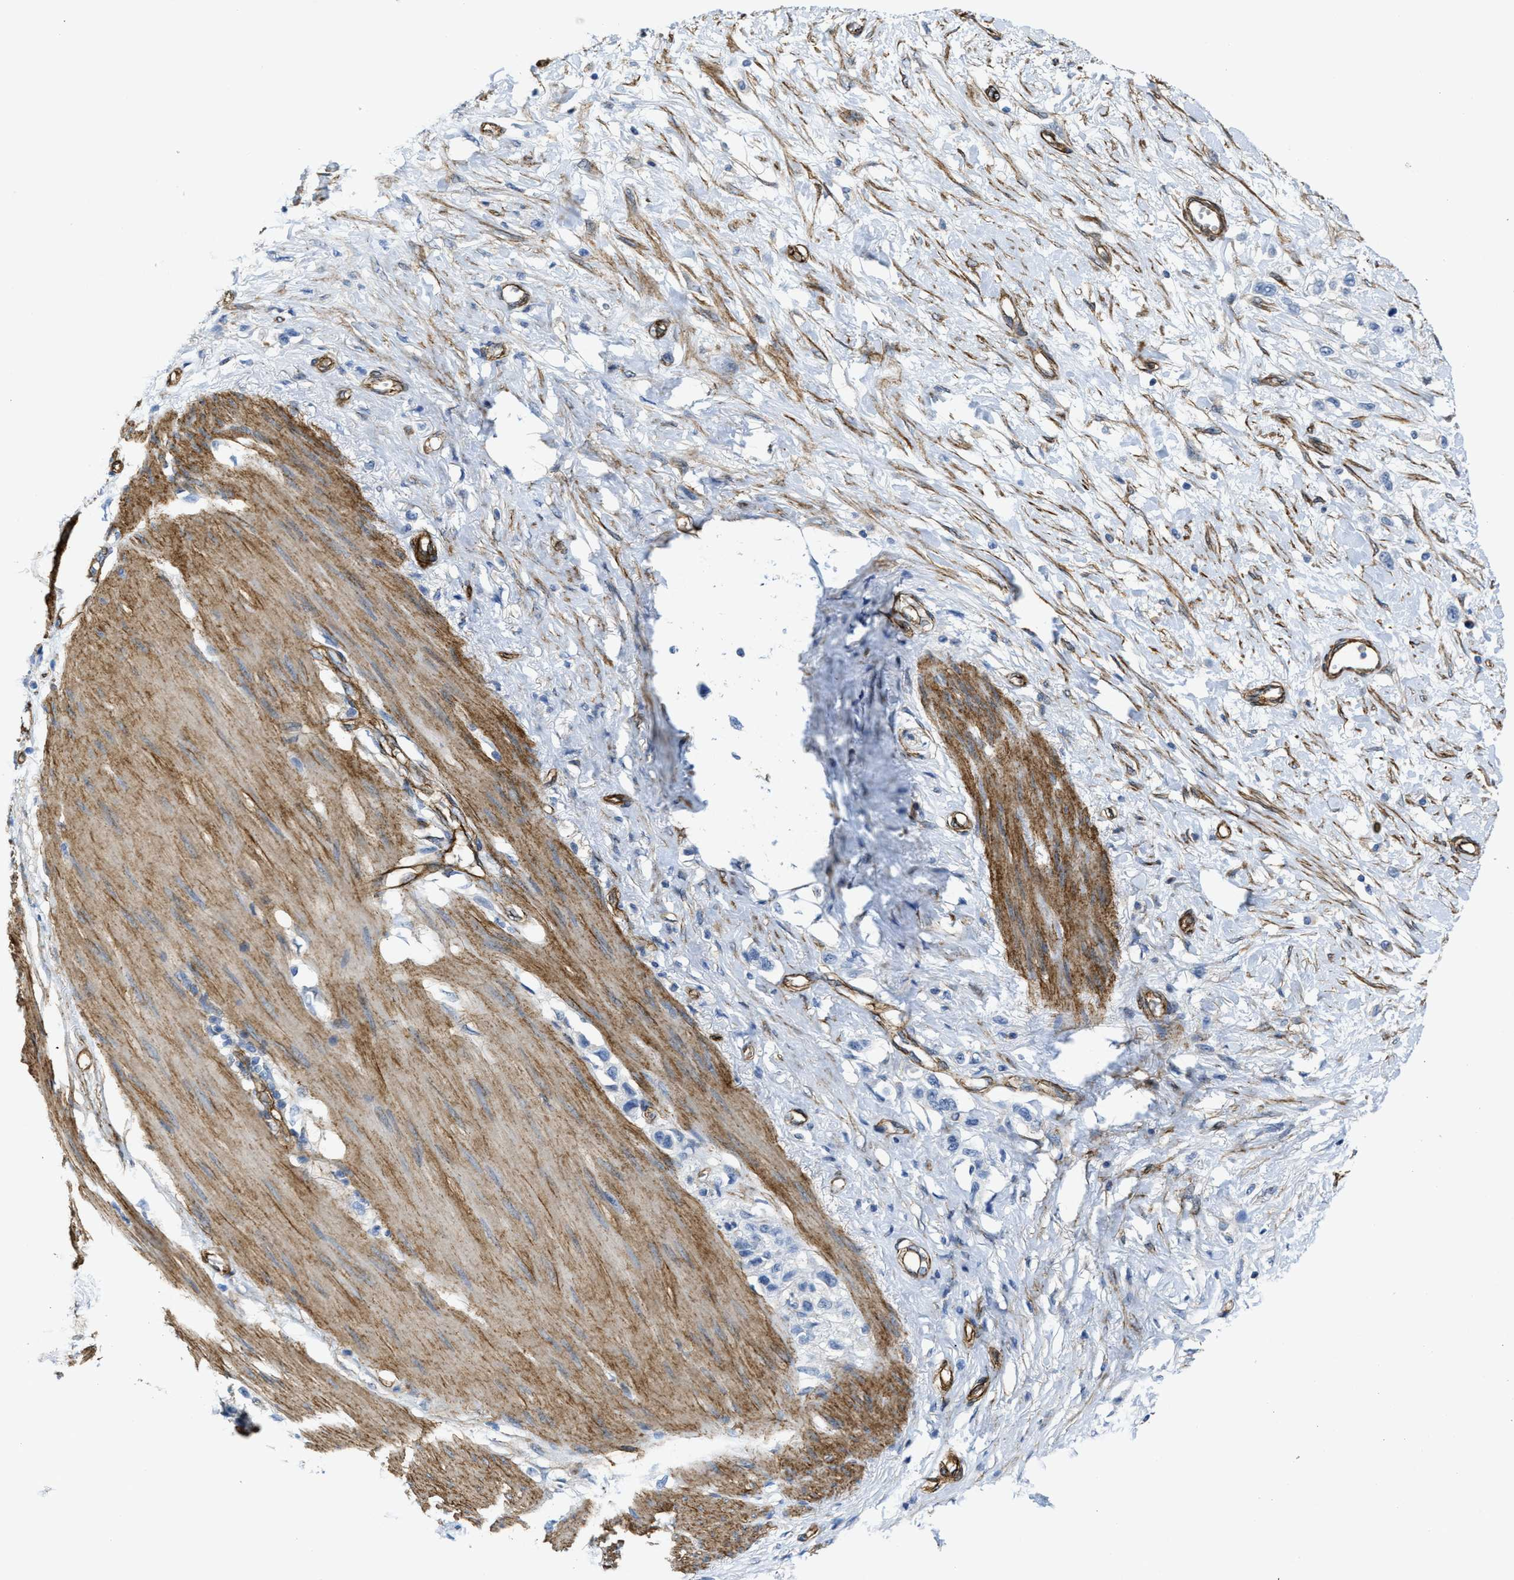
{"staining": {"intensity": "negative", "quantity": "none", "location": "none"}, "tissue": "stomach cancer", "cell_type": "Tumor cells", "image_type": "cancer", "snomed": [{"axis": "morphology", "description": "Adenocarcinoma, NOS"}, {"axis": "topography", "description": "Stomach"}], "caption": "Tumor cells are negative for protein expression in human stomach adenocarcinoma.", "gene": "NAB1", "patient": {"sex": "female", "age": 65}}